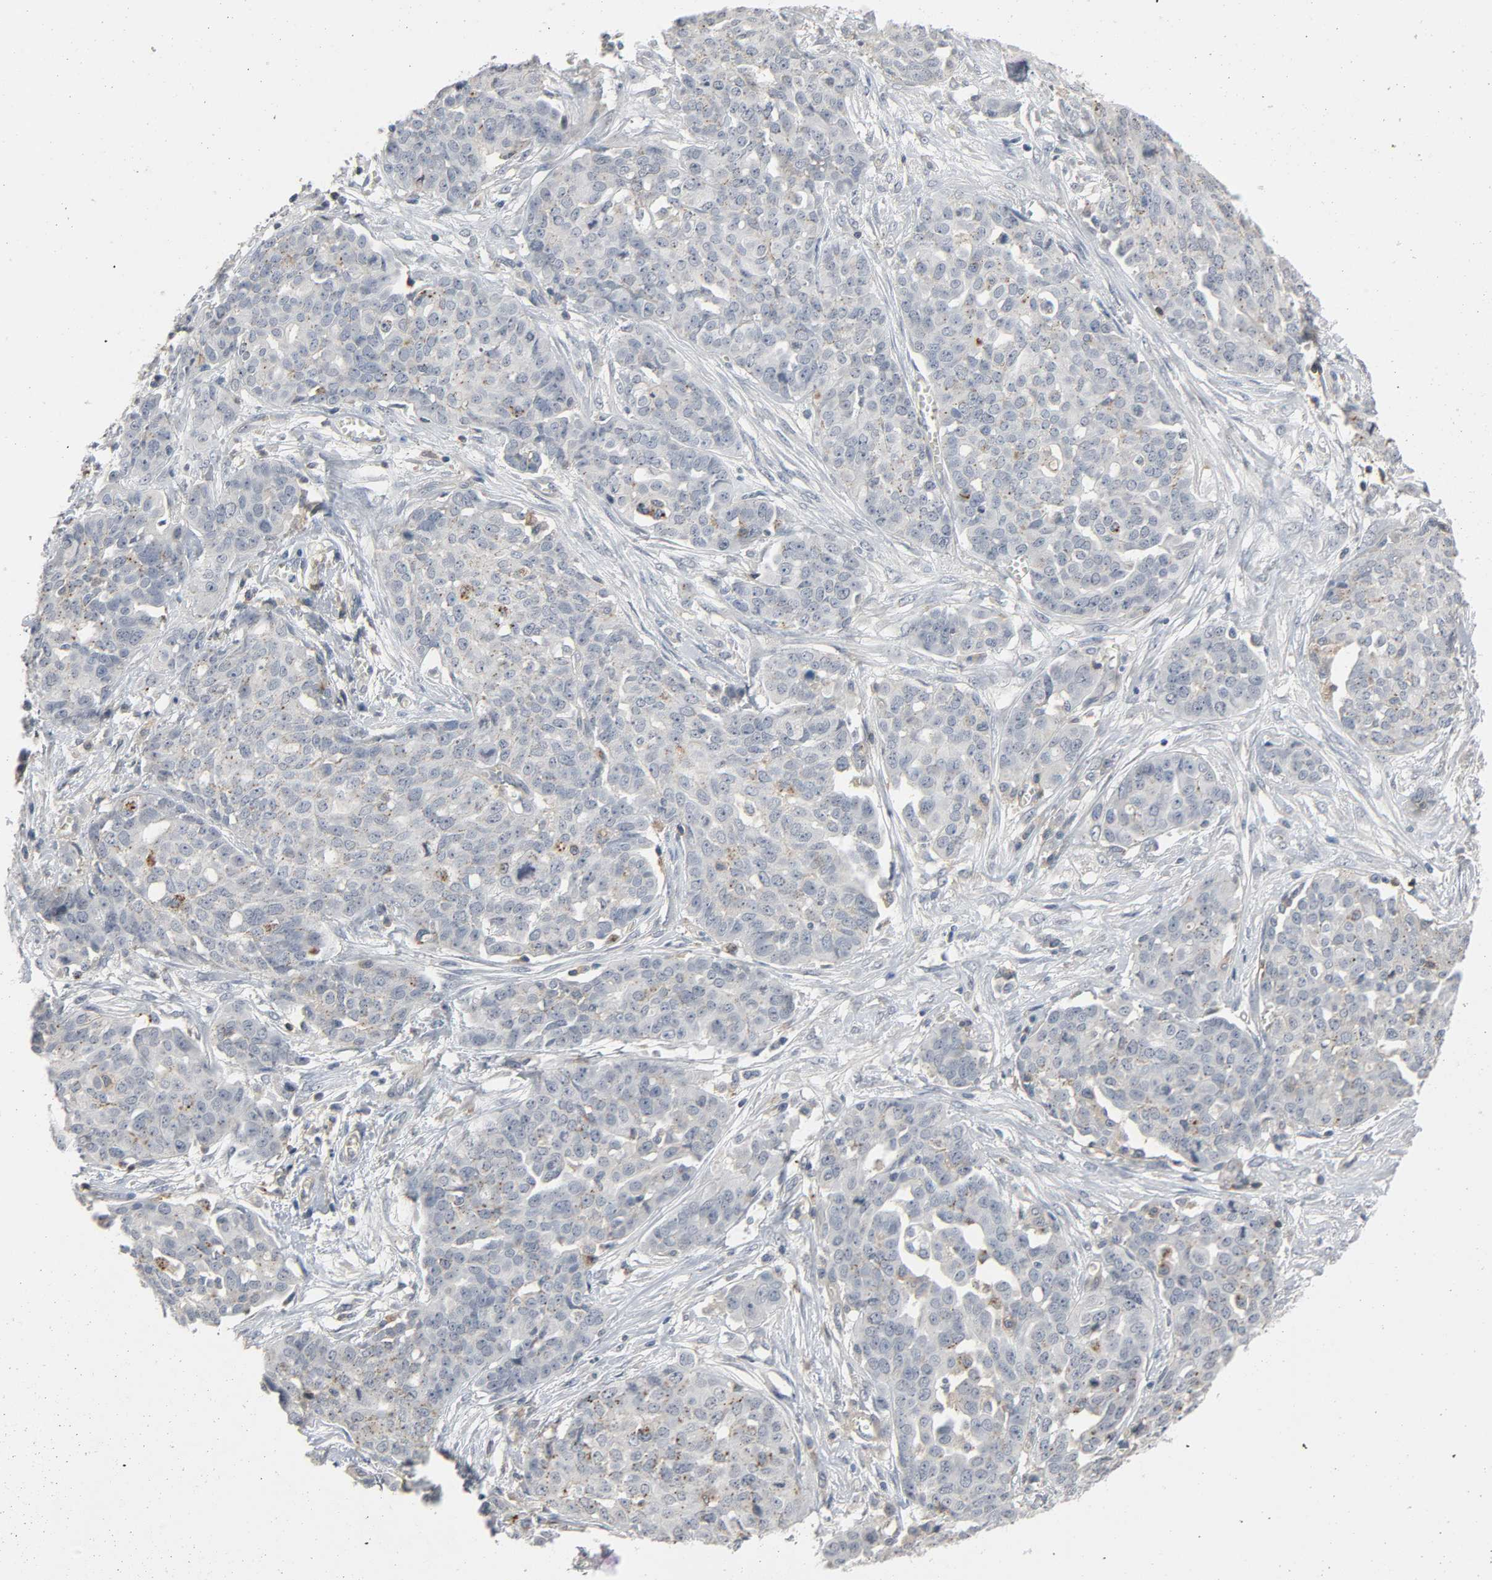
{"staining": {"intensity": "weak", "quantity": "<25%", "location": "cytoplasmic/membranous"}, "tissue": "ovarian cancer", "cell_type": "Tumor cells", "image_type": "cancer", "snomed": [{"axis": "morphology", "description": "Cystadenocarcinoma, serous, NOS"}, {"axis": "topography", "description": "Soft tissue"}, {"axis": "topography", "description": "Ovary"}], "caption": "Tumor cells show no significant protein staining in serous cystadenocarcinoma (ovarian).", "gene": "CD4", "patient": {"sex": "female", "age": 57}}